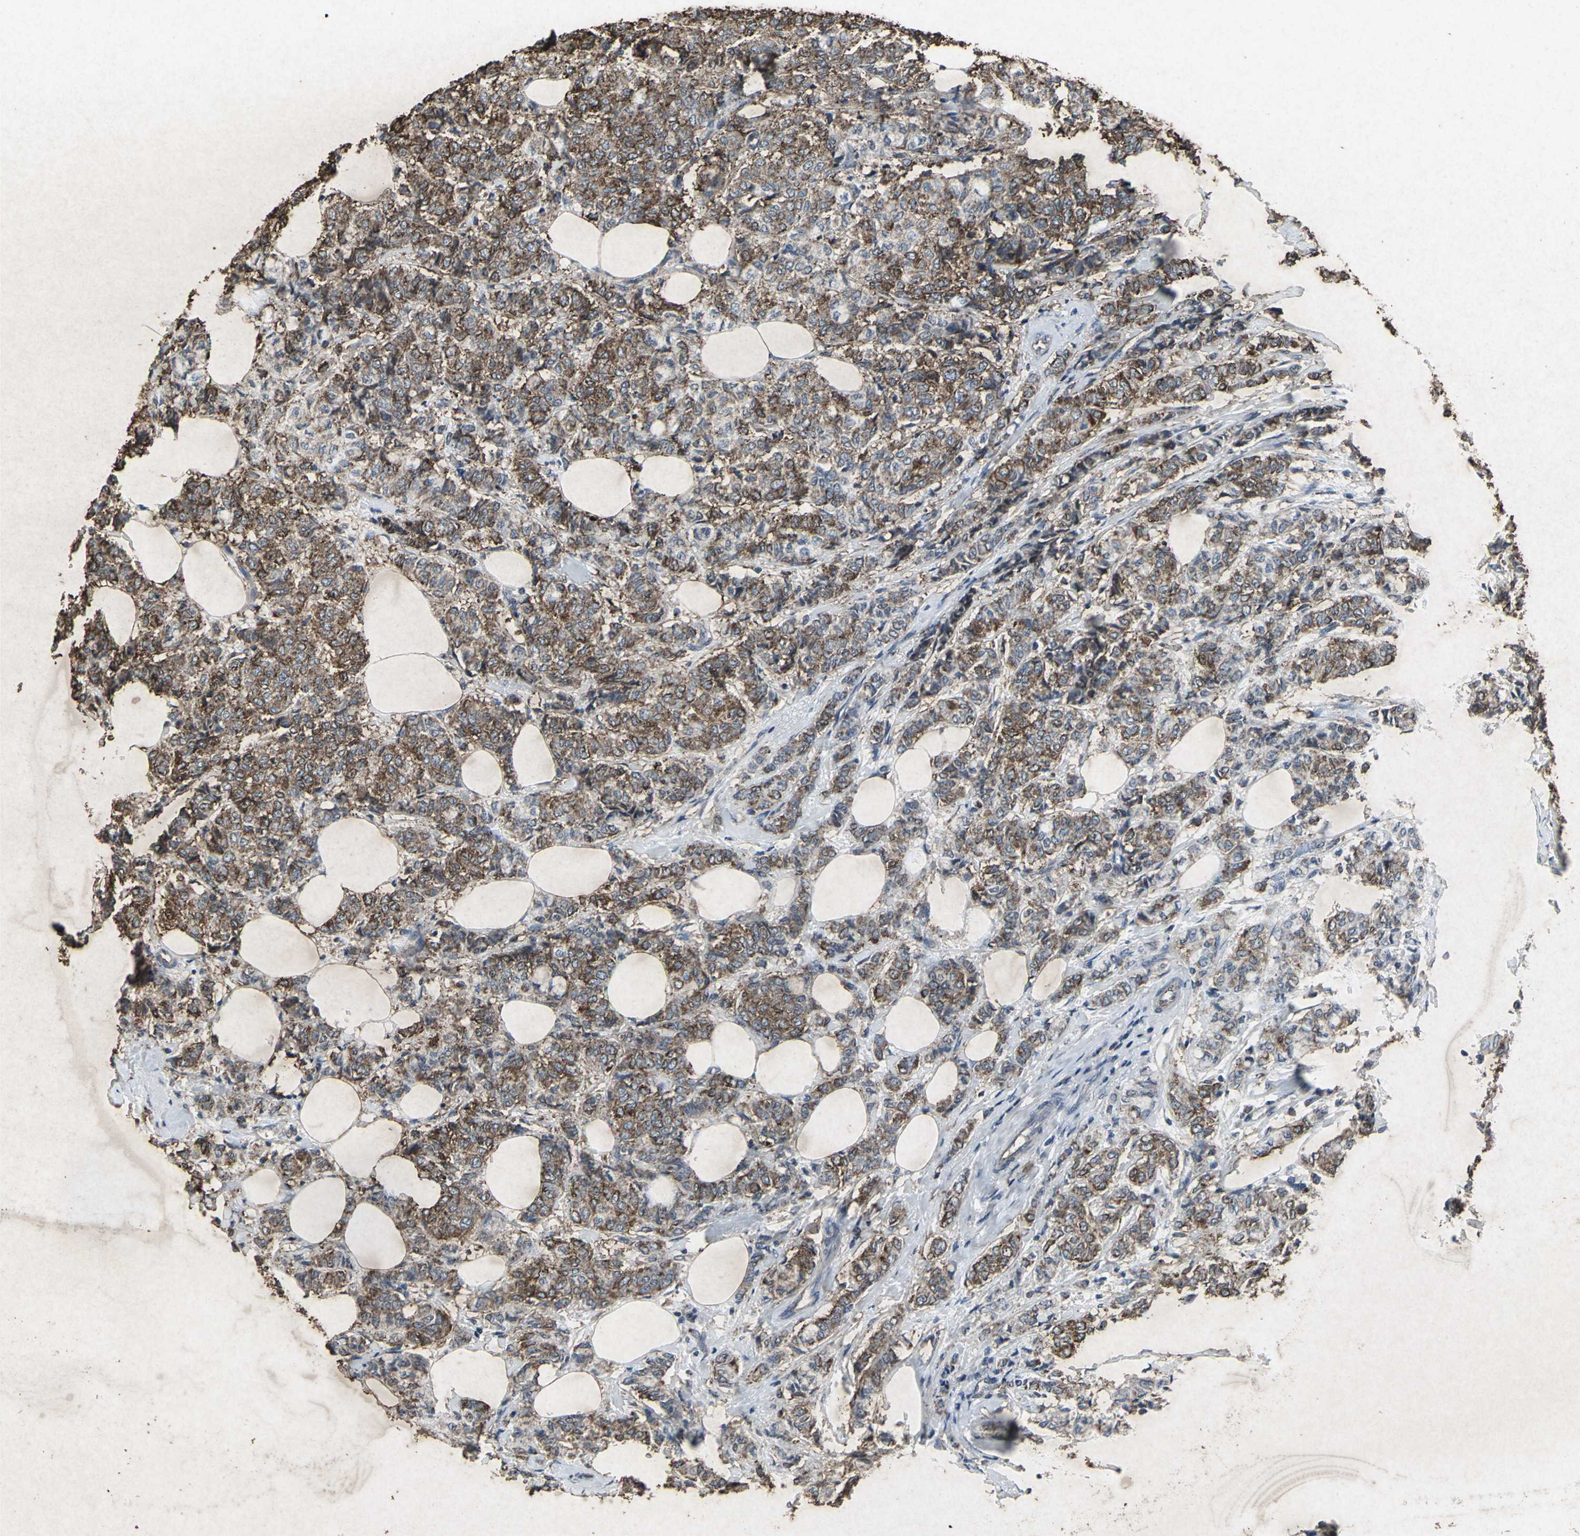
{"staining": {"intensity": "strong", "quantity": ">75%", "location": "cytoplasmic/membranous"}, "tissue": "breast cancer", "cell_type": "Tumor cells", "image_type": "cancer", "snomed": [{"axis": "morphology", "description": "Lobular carcinoma"}, {"axis": "topography", "description": "Breast"}], "caption": "Human breast cancer (lobular carcinoma) stained with a protein marker exhibits strong staining in tumor cells.", "gene": "CCR9", "patient": {"sex": "female", "age": 60}}